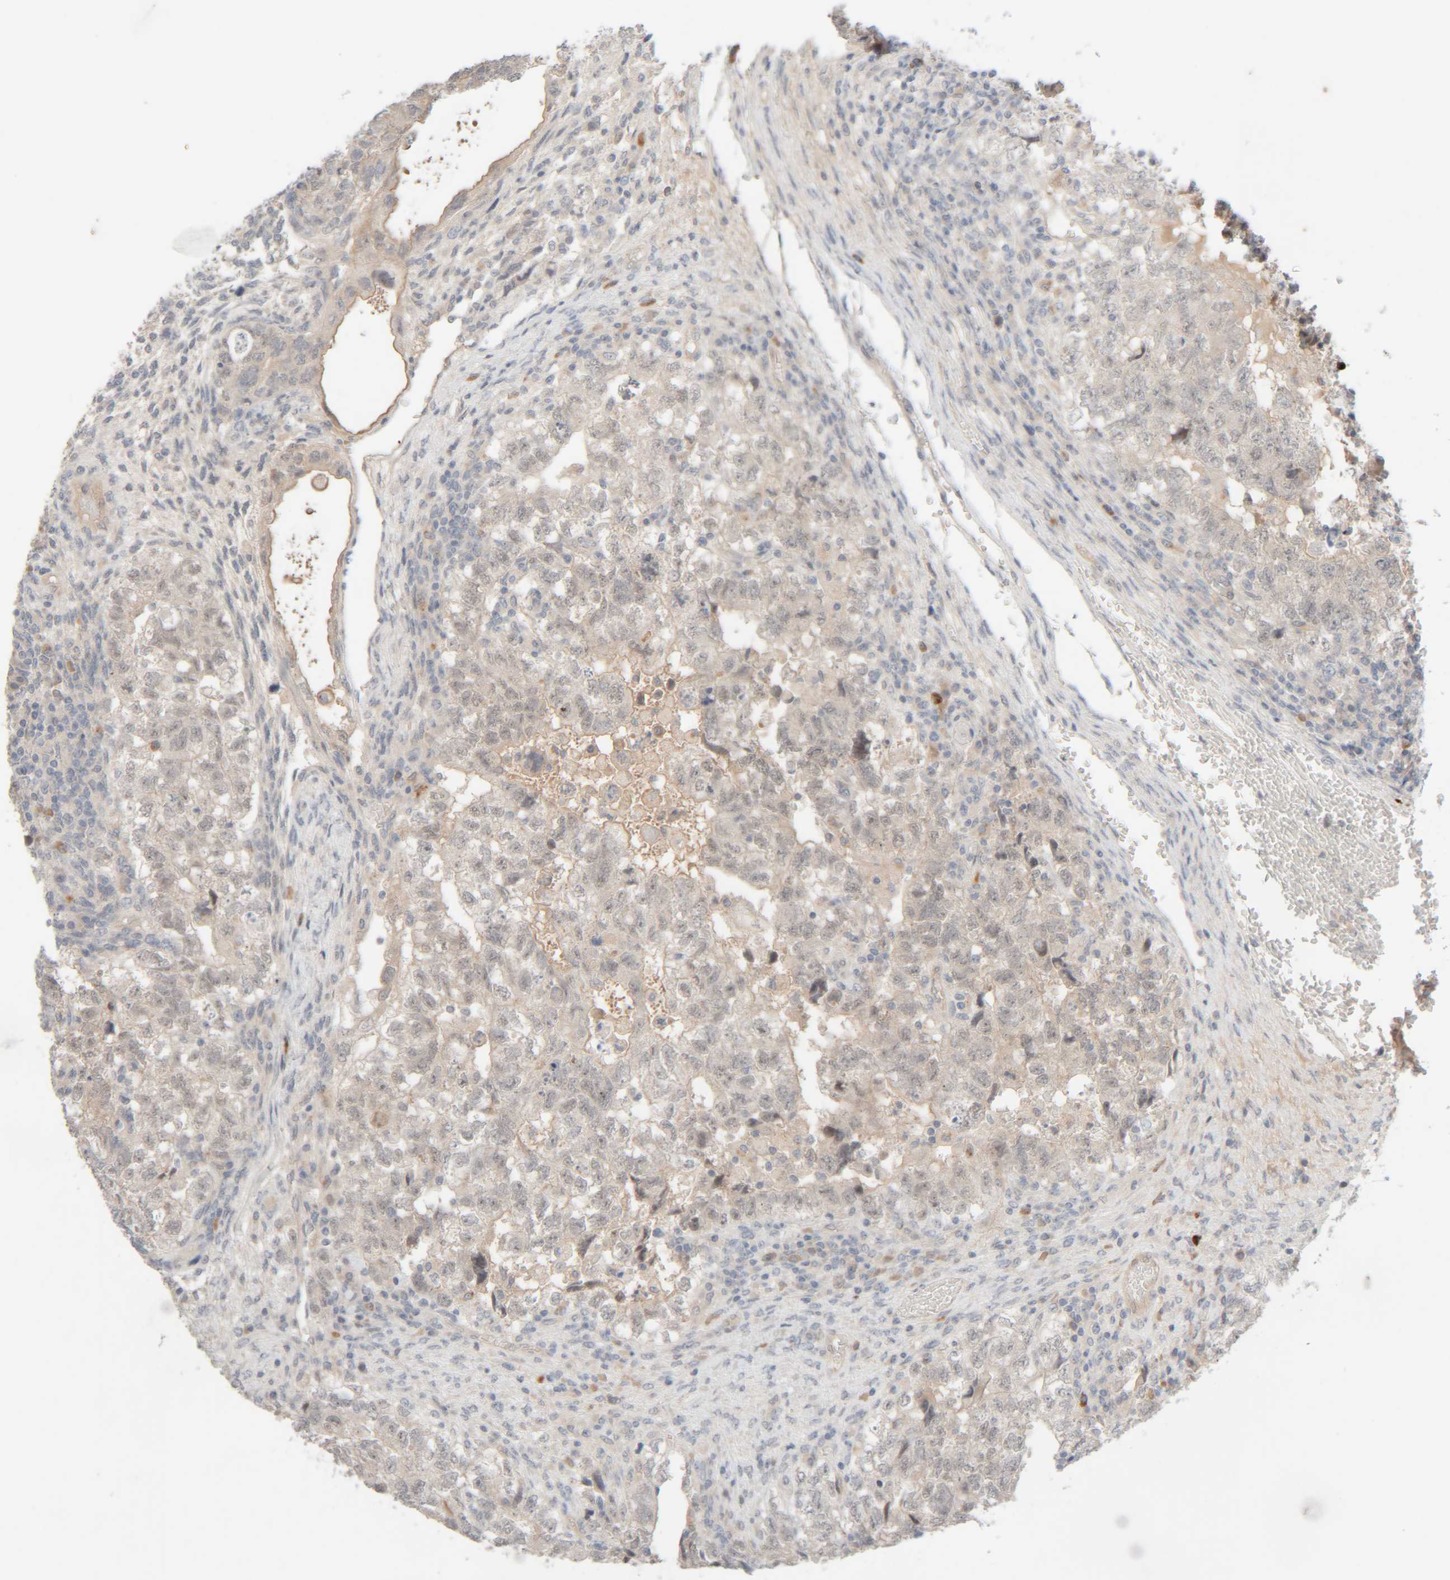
{"staining": {"intensity": "weak", "quantity": "<25%", "location": "nuclear"}, "tissue": "testis cancer", "cell_type": "Tumor cells", "image_type": "cancer", "snomed": [{"axis": "morphology", "description": "Carcinoma, Embryonal, NOS"}, {"axis": "topography", "description": "Testis"}], "caption": "There is no significant staining in tumor cells of testis embryonal carcinoma.", "gene": "CHKA", "patient": {"sex": "male", "age": 36}}